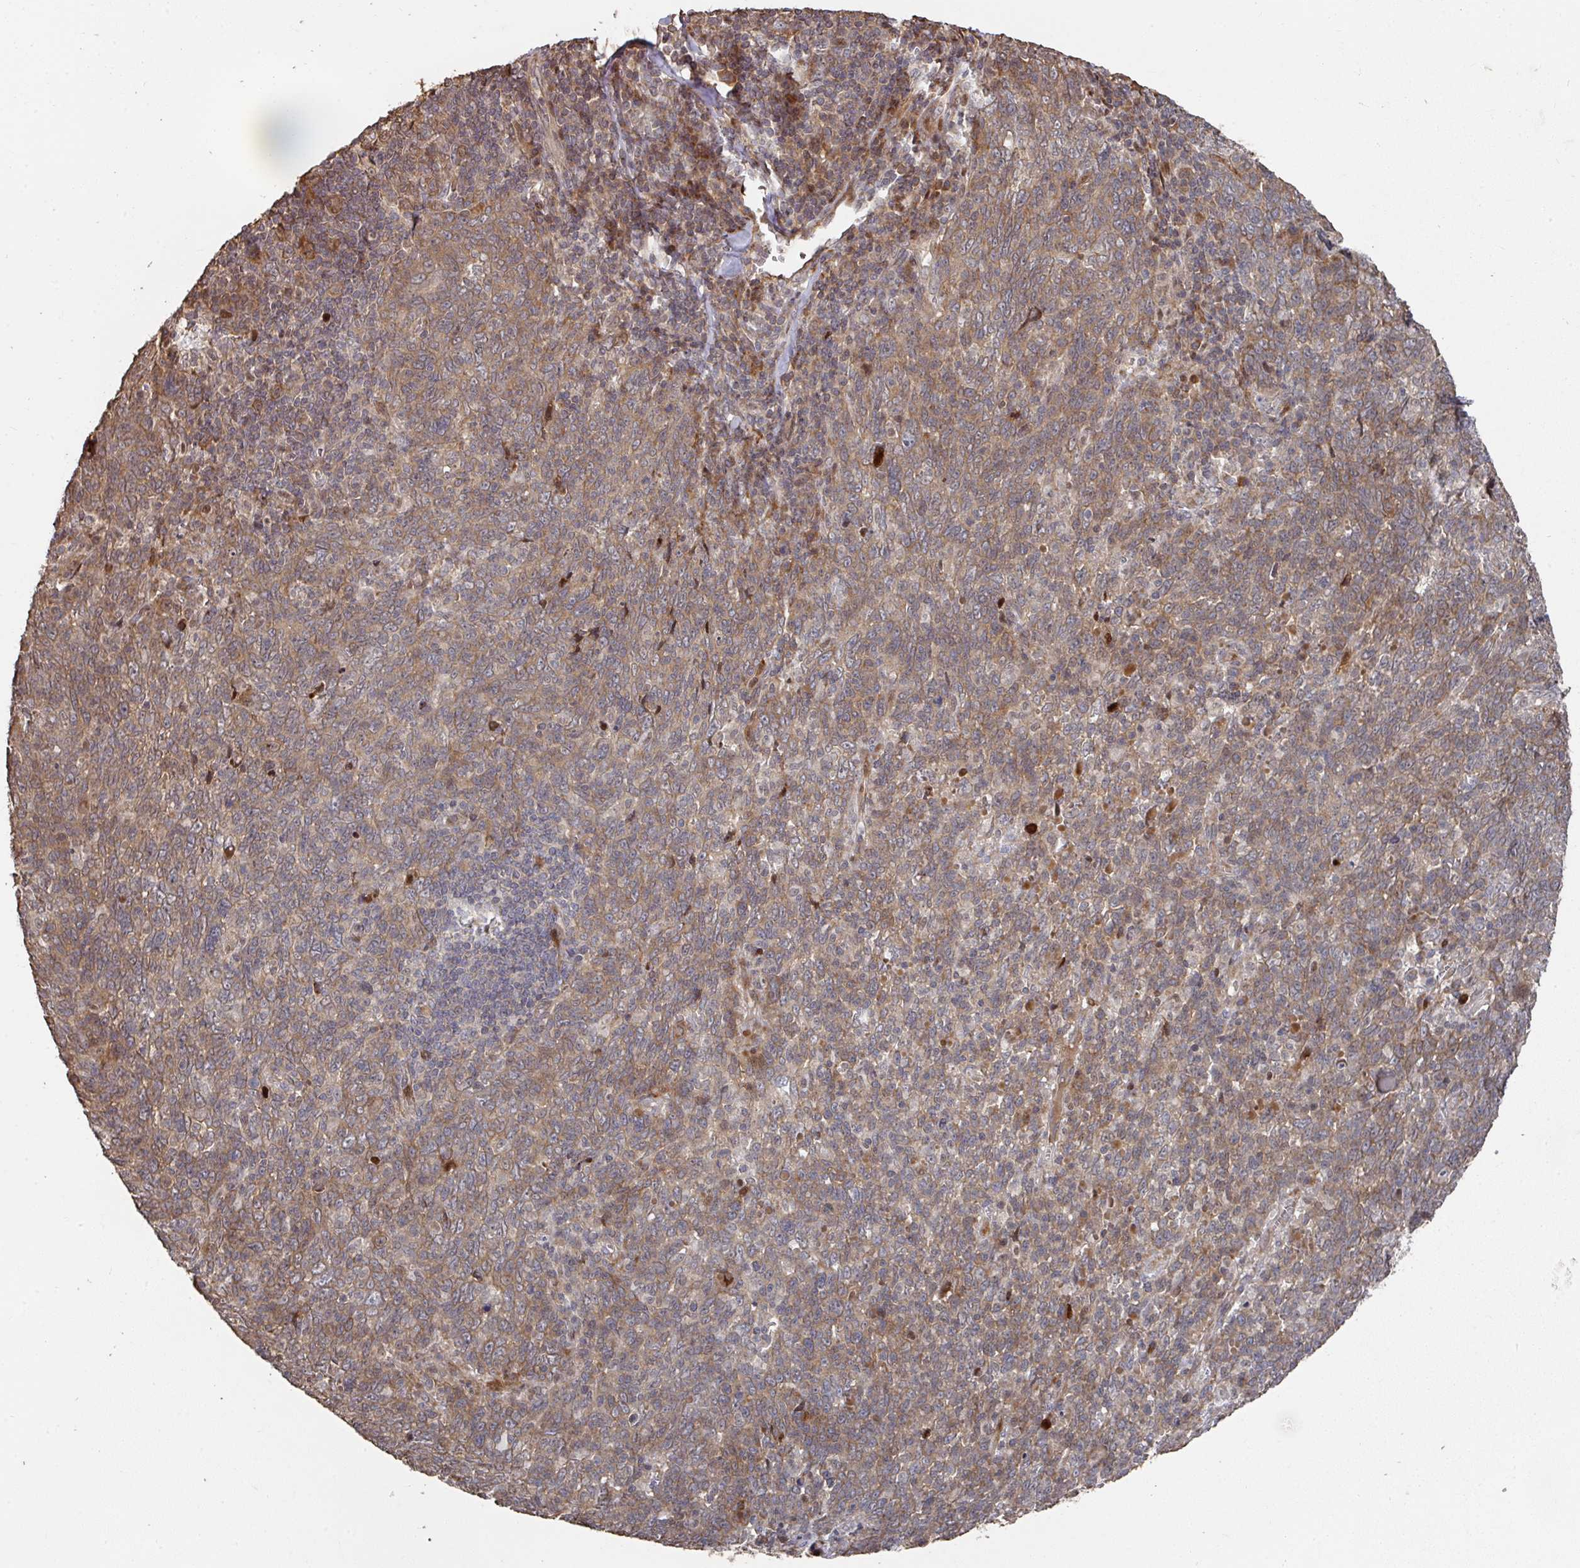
{"staining": {"intensity": "moderate", "quantity": "25%-75%", "location": "cytoplasmic/membranous"}, "tissue": "lung cancer", "cell_type": "Tumor cells", "image_type": "cancer", "snomed": [{"axis": "morphology", "description": "Squamous cell carcinoma, NOS"}, {"axis": "topography", "description": "Lung"}], "caption": "Lung squamous cell carcinoma stained with a brown dye exhibits moderate cytoplasmic/membranous positive positivity in about 25%-75% of tumor cells.", "gene": "CA7", "patient": {"sex": "female", "age": 72}}